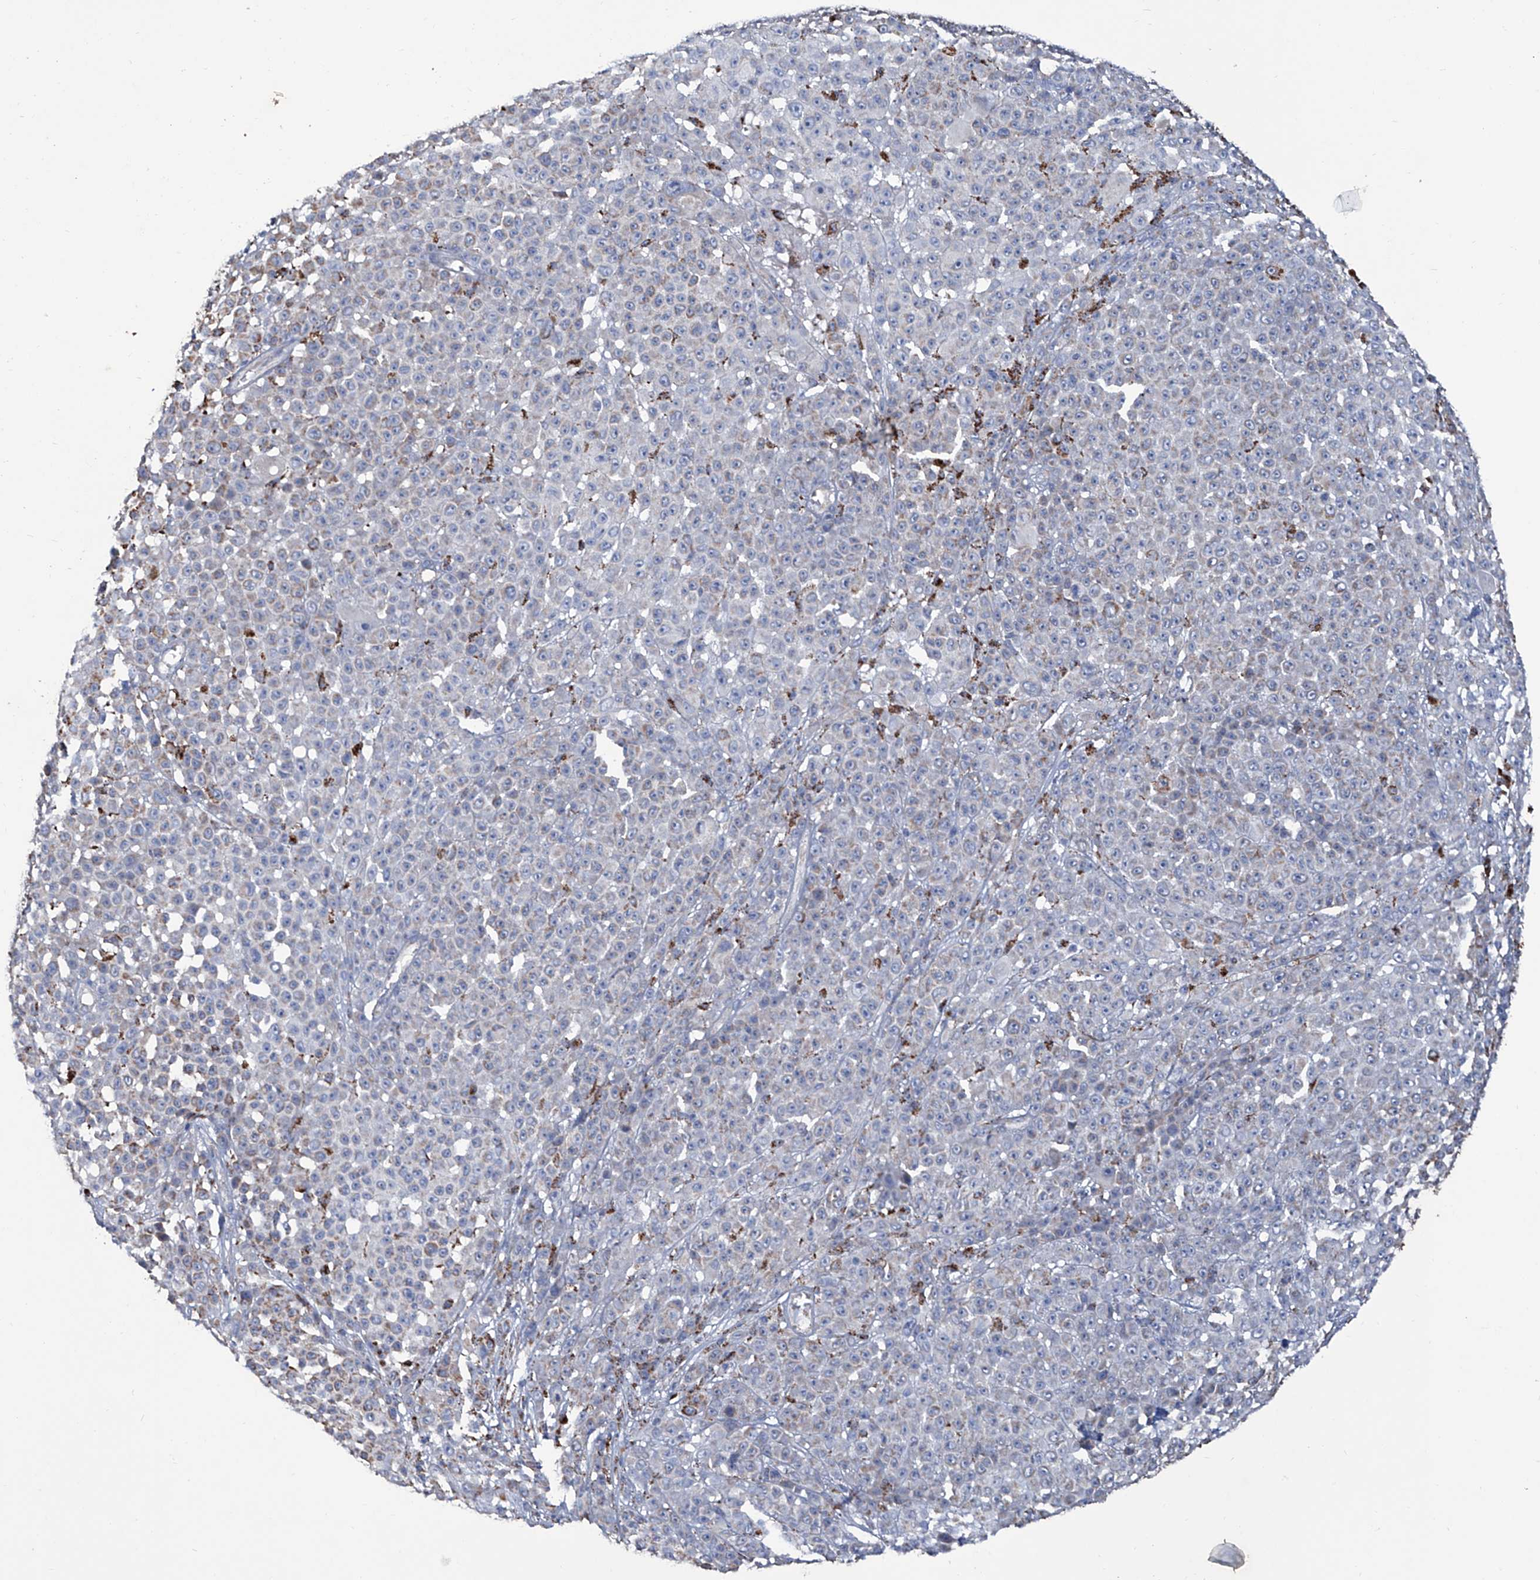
{"staining": {"intensity": "negative", "quantity": "none", "location": "none"}, "tissue": "melanoma", "cell_type": "Tumor cells", "image_type": "cancer", "snomed": [{"axis": "morphology", "description": "Malignant melanoma, NOS"}, {"axis": "topography", "description": "Skin"}], "caption": "A high-resolution histopathology image shows IHC staining of malignant melanoma, which exhibits no significant staining in tumor cells.", "gene": "NHS", "patient": {"sex": "female", "age": 94}}